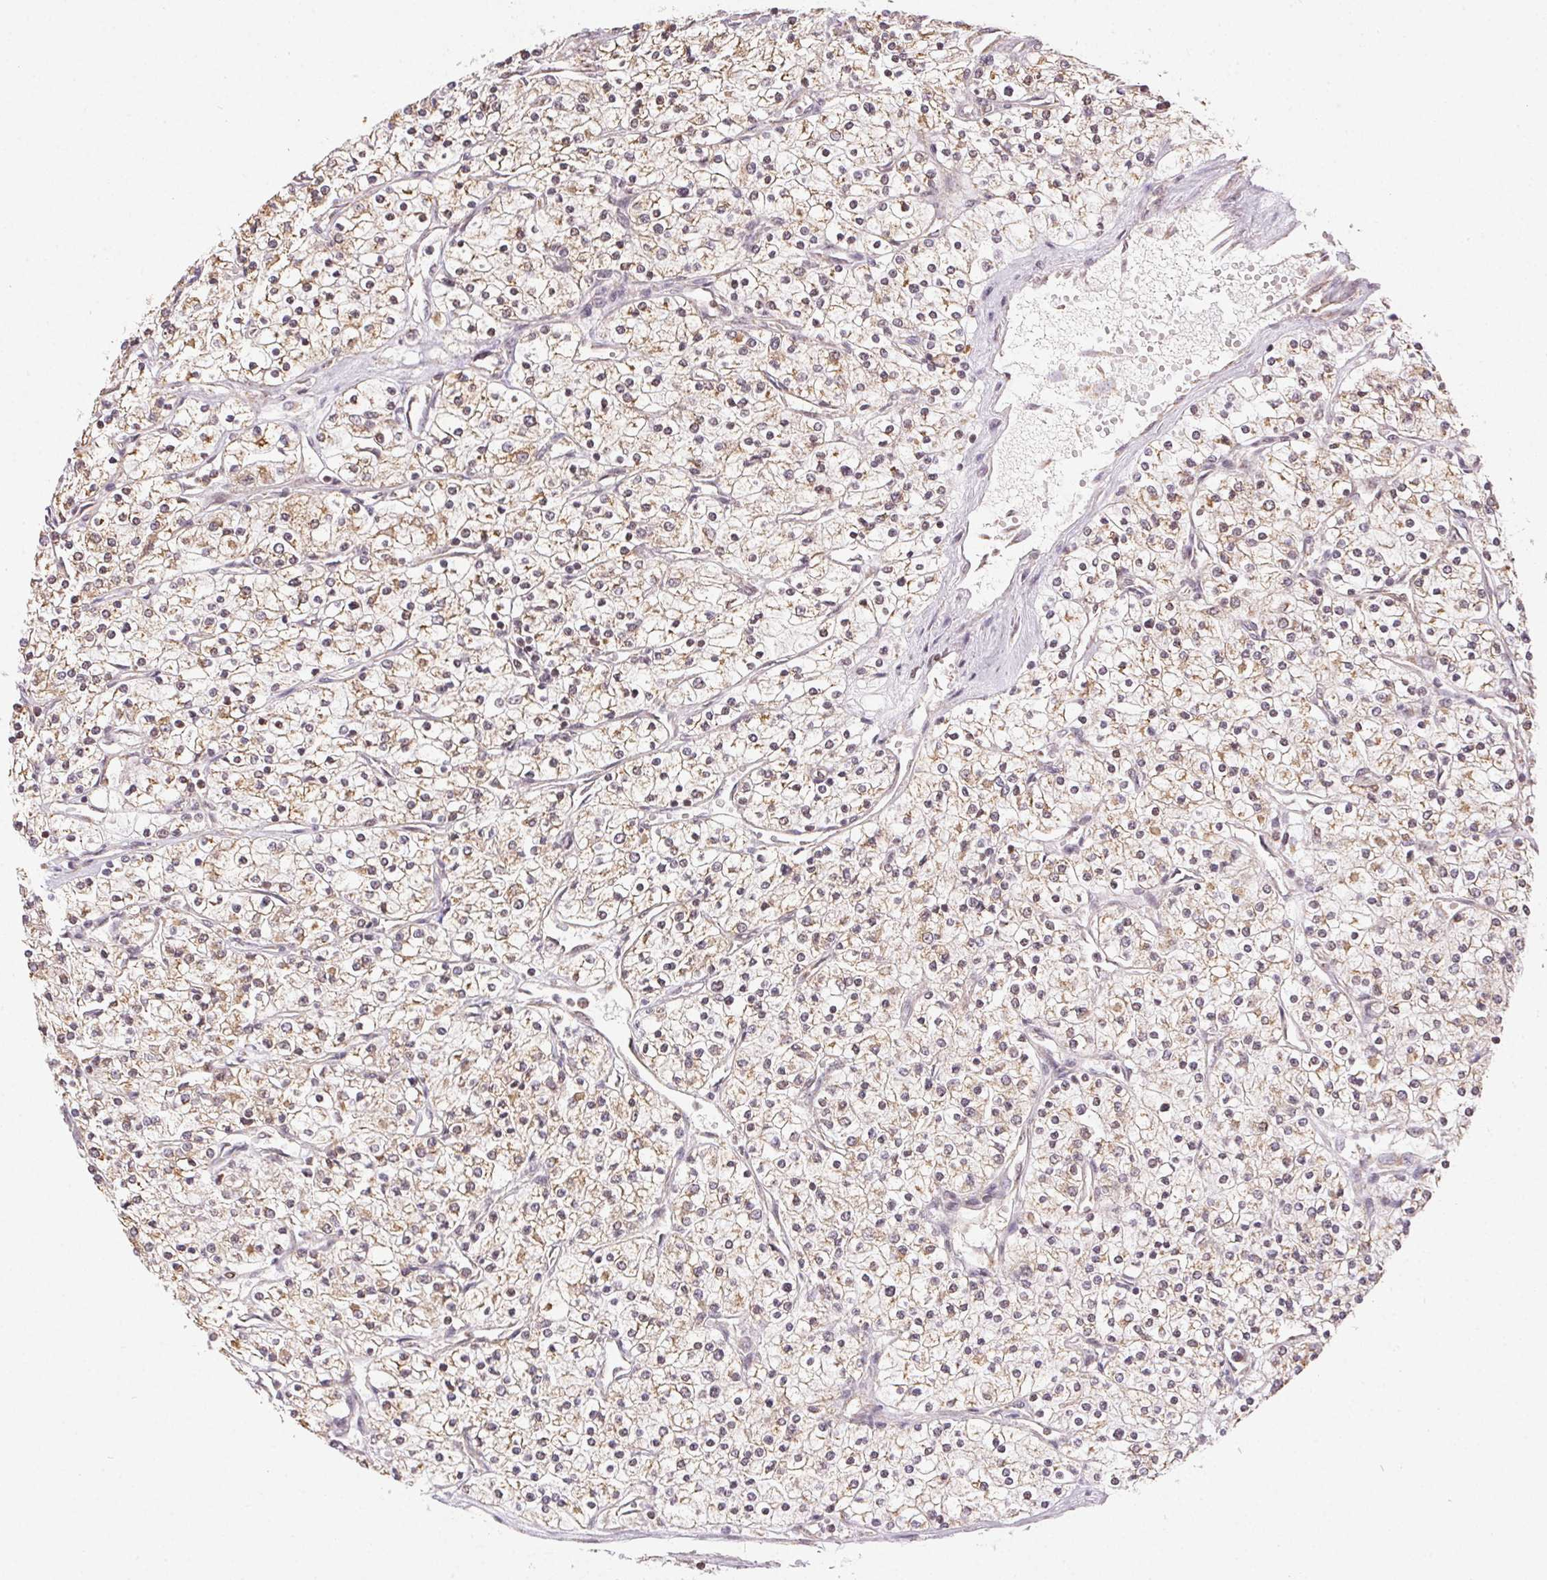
{"staining": {"intensity": "weak", "quantity": ">75%", "location": "cytoplasmic/membranous"}, "tissue": "renal cancer", "cell_type": "Tumor cells", "image_type": "cancer", "snomed": [{"axis": "morphology", "description": "Adenocarcinoma, NOS"}, {"axis": "topography", "description": "Kidney"}], "caption": "Immunohistochemistry of renal cancer (adenocarcinoma) exhibits low levels of weak cytoplasmic/membranous staining in about >75% of tumor cells.", "gene": "PIWIL4", "patient": {"sex": "male", "age": 80}}